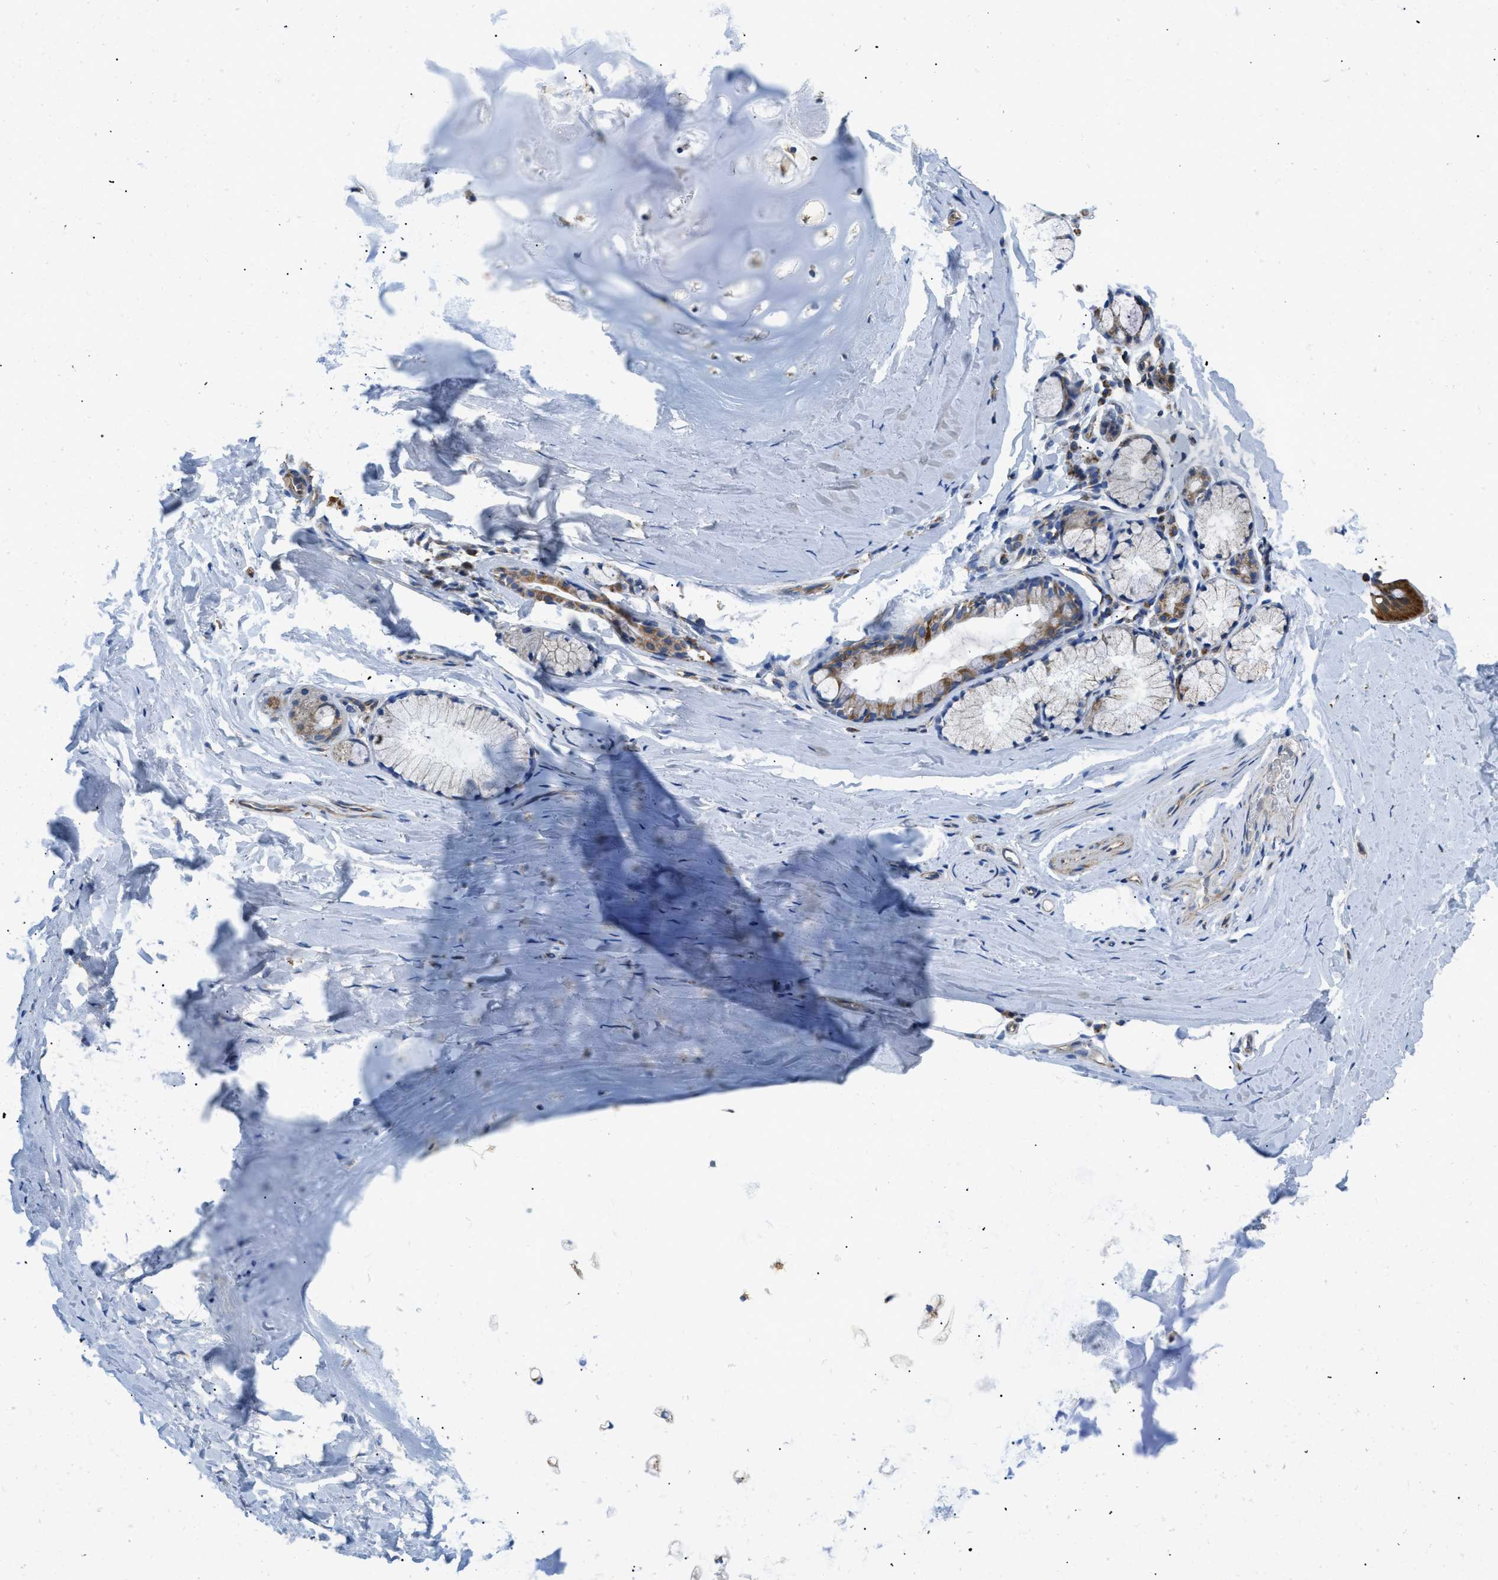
{"staining": {"intensity": "moderate", "quantity": "25%-75%", "location": "cytoplasmic/membranous"}, "tissue": "adipose tissue", "cell_type": "Adipocytes", "image_type": "normal", "snomed": [{"axis": "morphology", "description": "Normal tissue, NOS"}, {"axis": "topography", "description": "Cartilage tissue"}, {"axis": "topography", "description": "Bronchus"}], "caption": "The histopathology image reveals immunohistochemical staining of benign adipose tissue. There is moderate cytoplasmic/membranous expression is seen in about 25%-75% of adipocytes.", "gene": "STK33", "patient": {"sex": "female", "age": 53}}